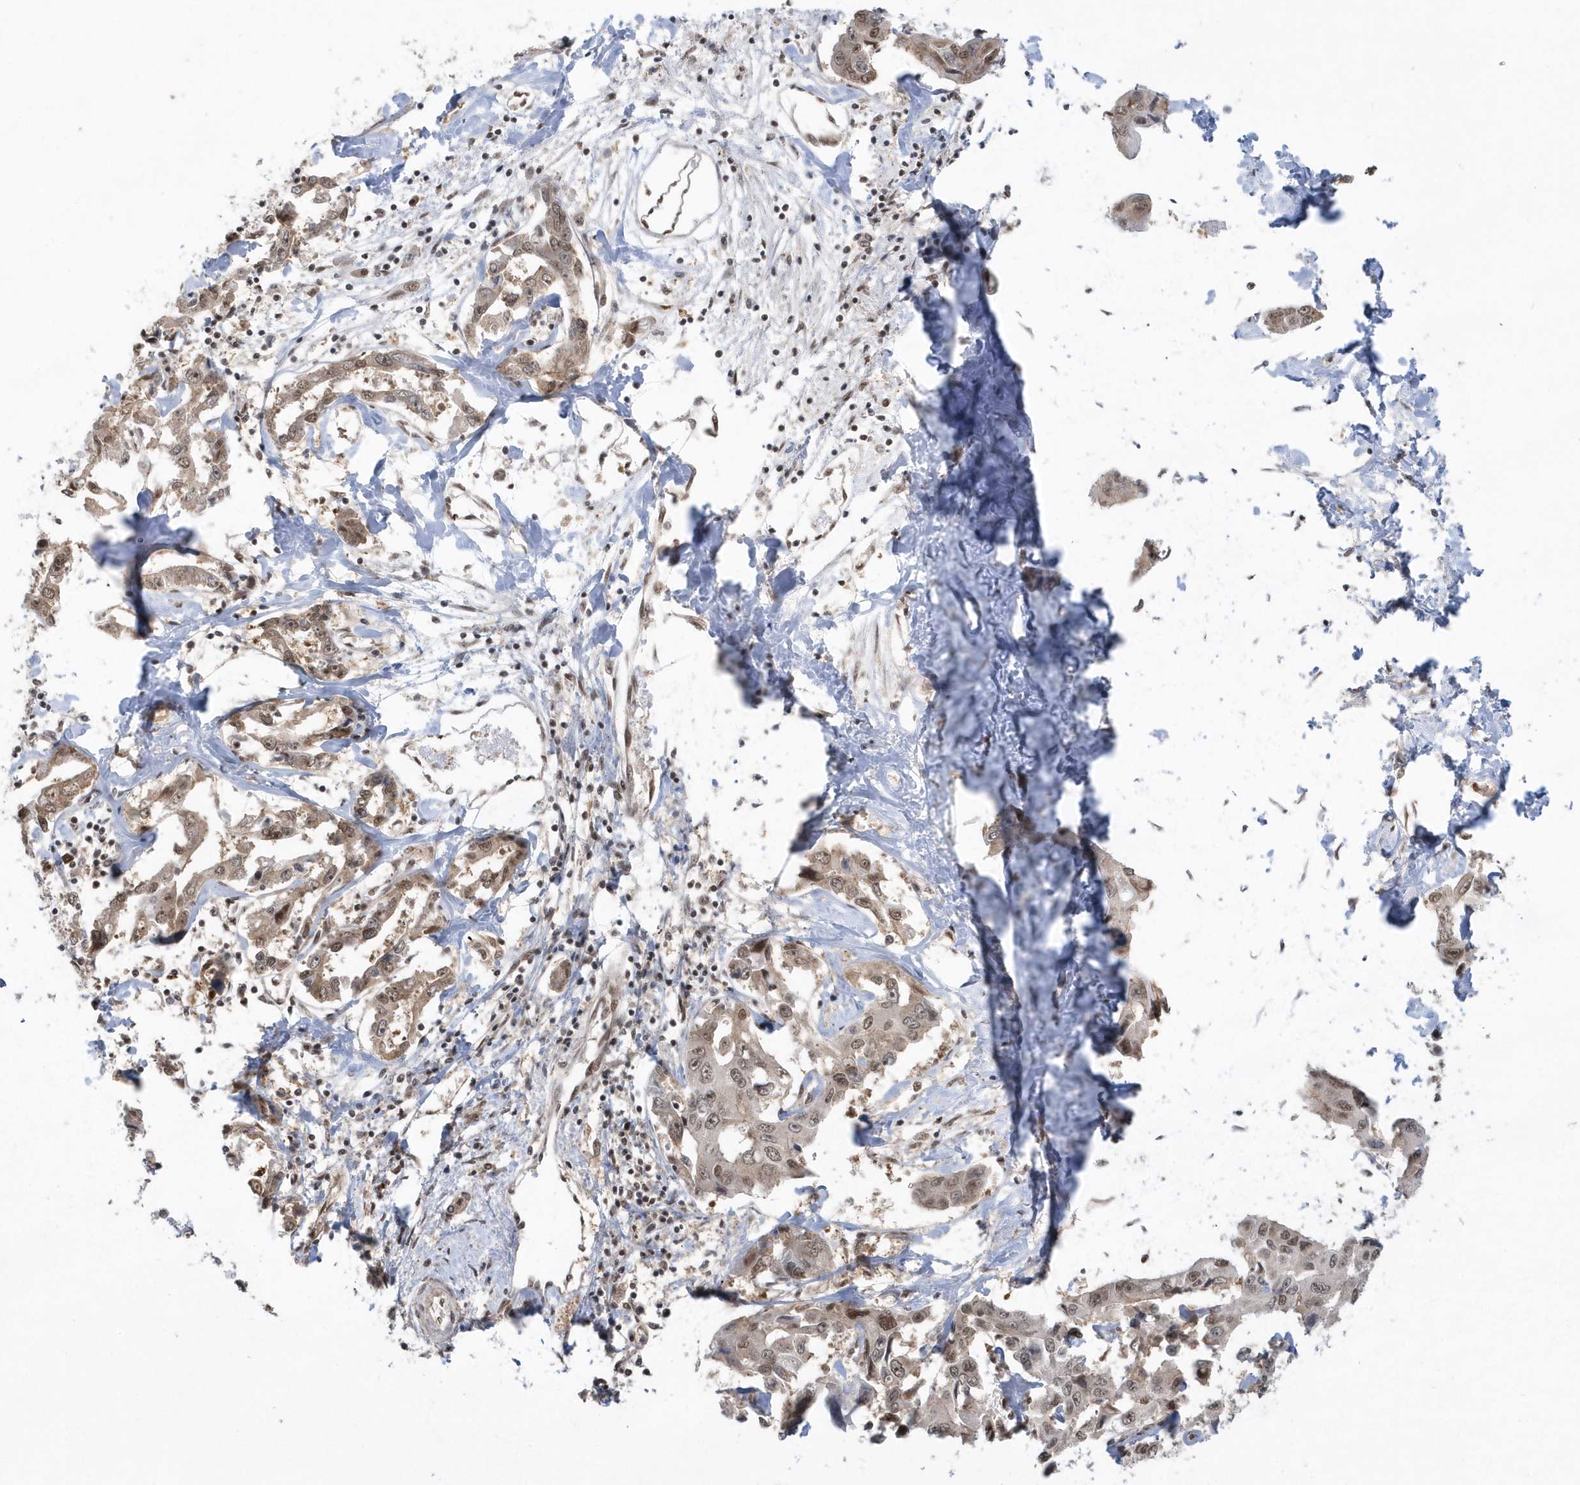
{"staining": {"intensity": "moderate", "quantity": ">75%", "location": "nuclear"}, "tissue": "liver cancer", "cell_type": "Tumor cells", "image_type": "cancer", "snomed": [{"axis": "morphology", "description": "Cholangiocarcinoma"}, {"axis": "topography", "description": "Liver"}], "caption": "DAB (3,3'-diaminobenzidine) immunohistochemical staining of human liver cholangiocarcinoma demonstrates moderate nuclear protein staining in about >75% of tumor cells.", "gene": "SEPHS1", "patient": {"sex": "male", "age": 59}}